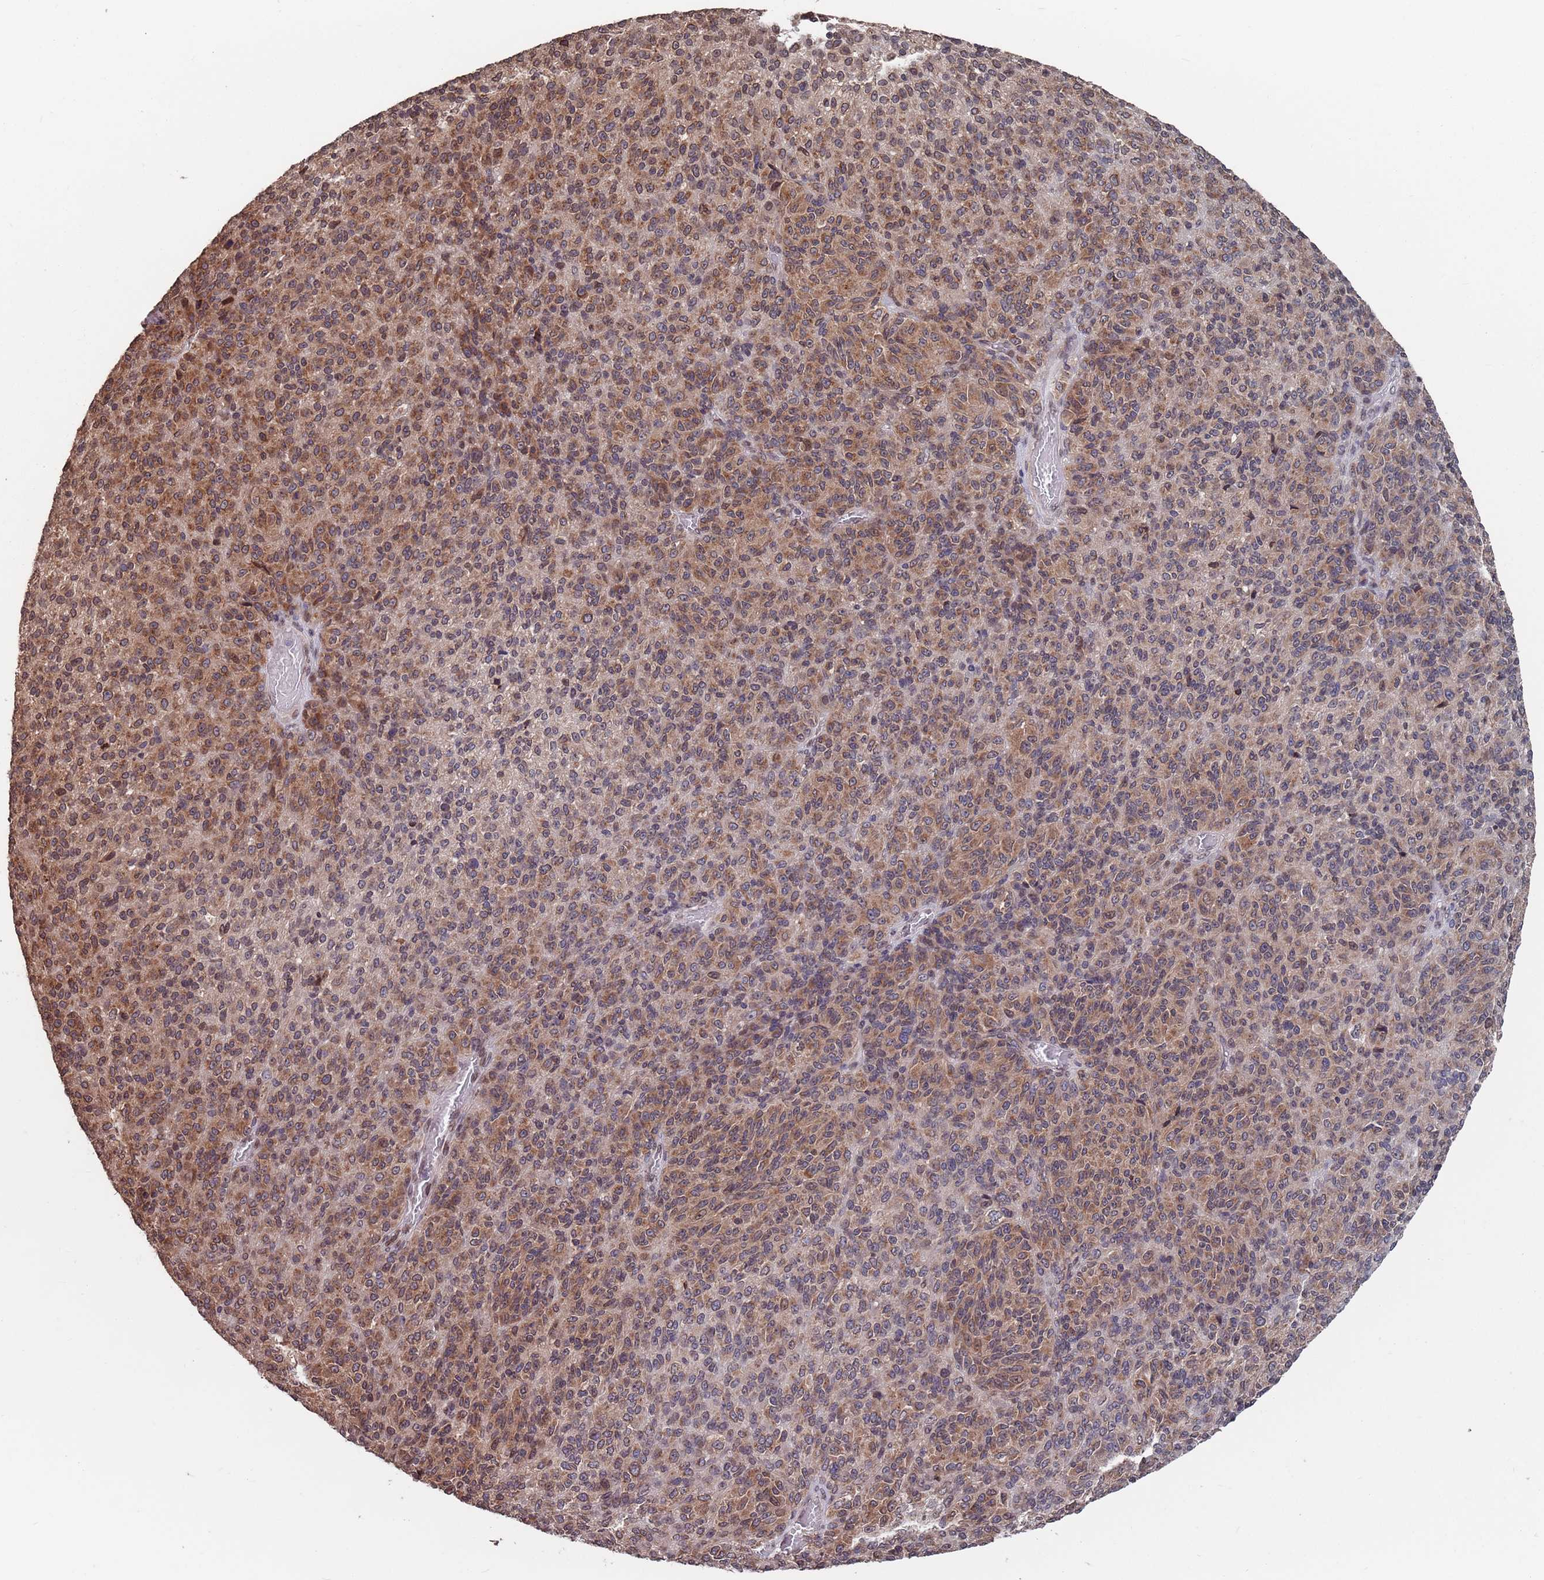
{"staining": {"intensity": "moderate", "quantity": ">75%", "location": "cytoplasmic/membranous"}, "tissue": "melanoma", "cell_type": "Tumor cells", "image_type": "cancer", "snomed": [{"axis": "morphology", "description": "Malignant melanoma, Metastatic site"}, {"axis": "topography", "description": "Brain"}], "caption": "High-power microscopy captured an immunohistochemistry micrograph of malignant melanoma (metastatic site), revealing moderate cytoplasmic/membranous expression in approximately >75% of tumor cells.", "gene": "SDHAF3", "patient": {"sex": "female", "age": 56}}